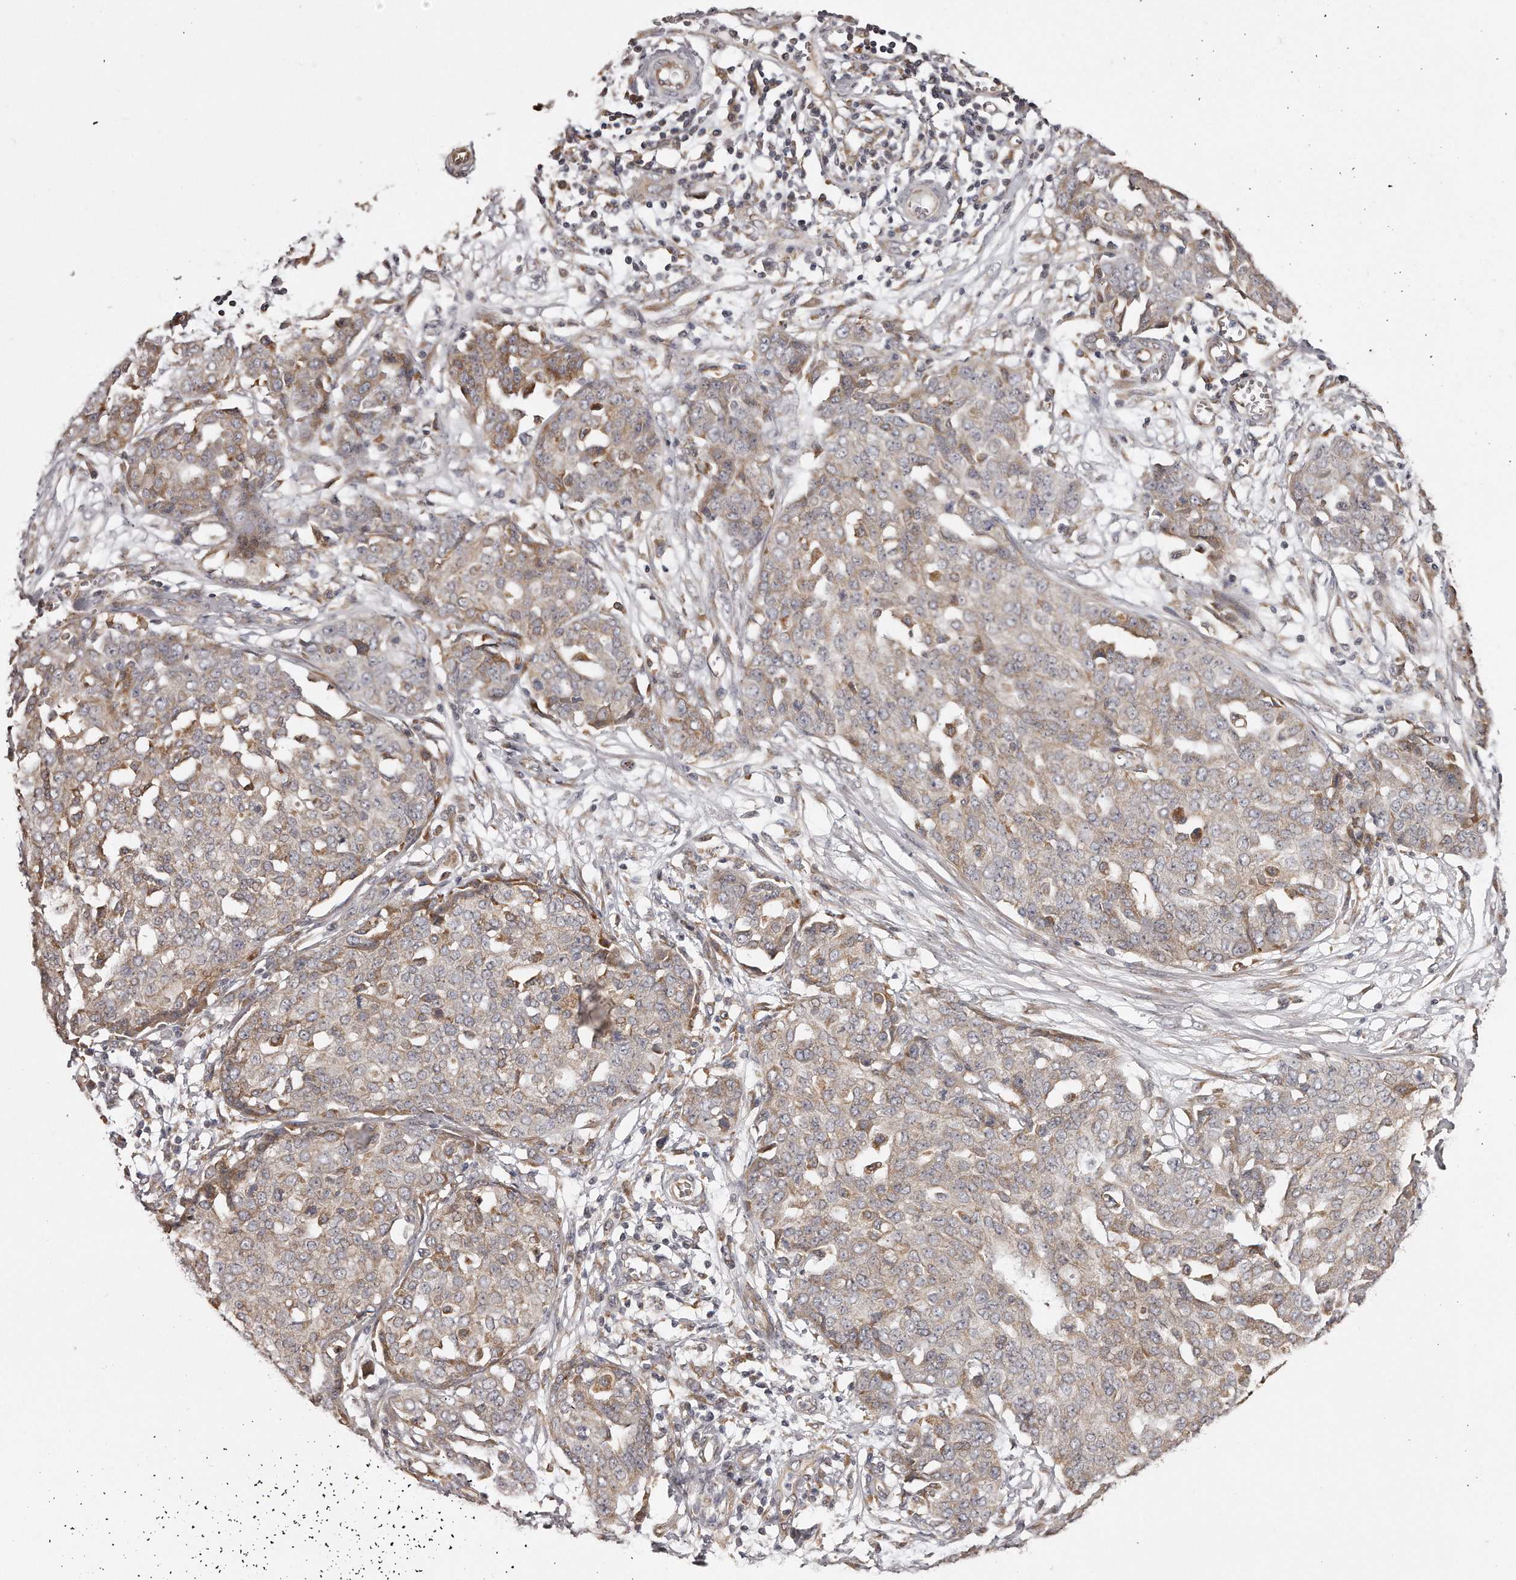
{"staining": {"intensity": "moderate", "quantity": "<25%", "location": "cytoplasmic/membranous"}, "tissue": "ovarian cancer", "cell_type": "Tumor cells", "image_type": "cancer", "snomed": [{"axis": "morphology", "description": "Cystadenocarcinoma, serous, NOS"}, {"axis": "topography", "description": "Soft tissue"}, {"axis": "topography", "description": "Ovary"}], "caption": "Immunohistochemical staining of human serous cystadenocarcinoma (ovarian) shows low levels of moderate cytoplasmic/membranous protein expression in about <25% of tumor cells.", "gene": "TRAPPC14", "patient": {"sex": "female", "age": 57}}